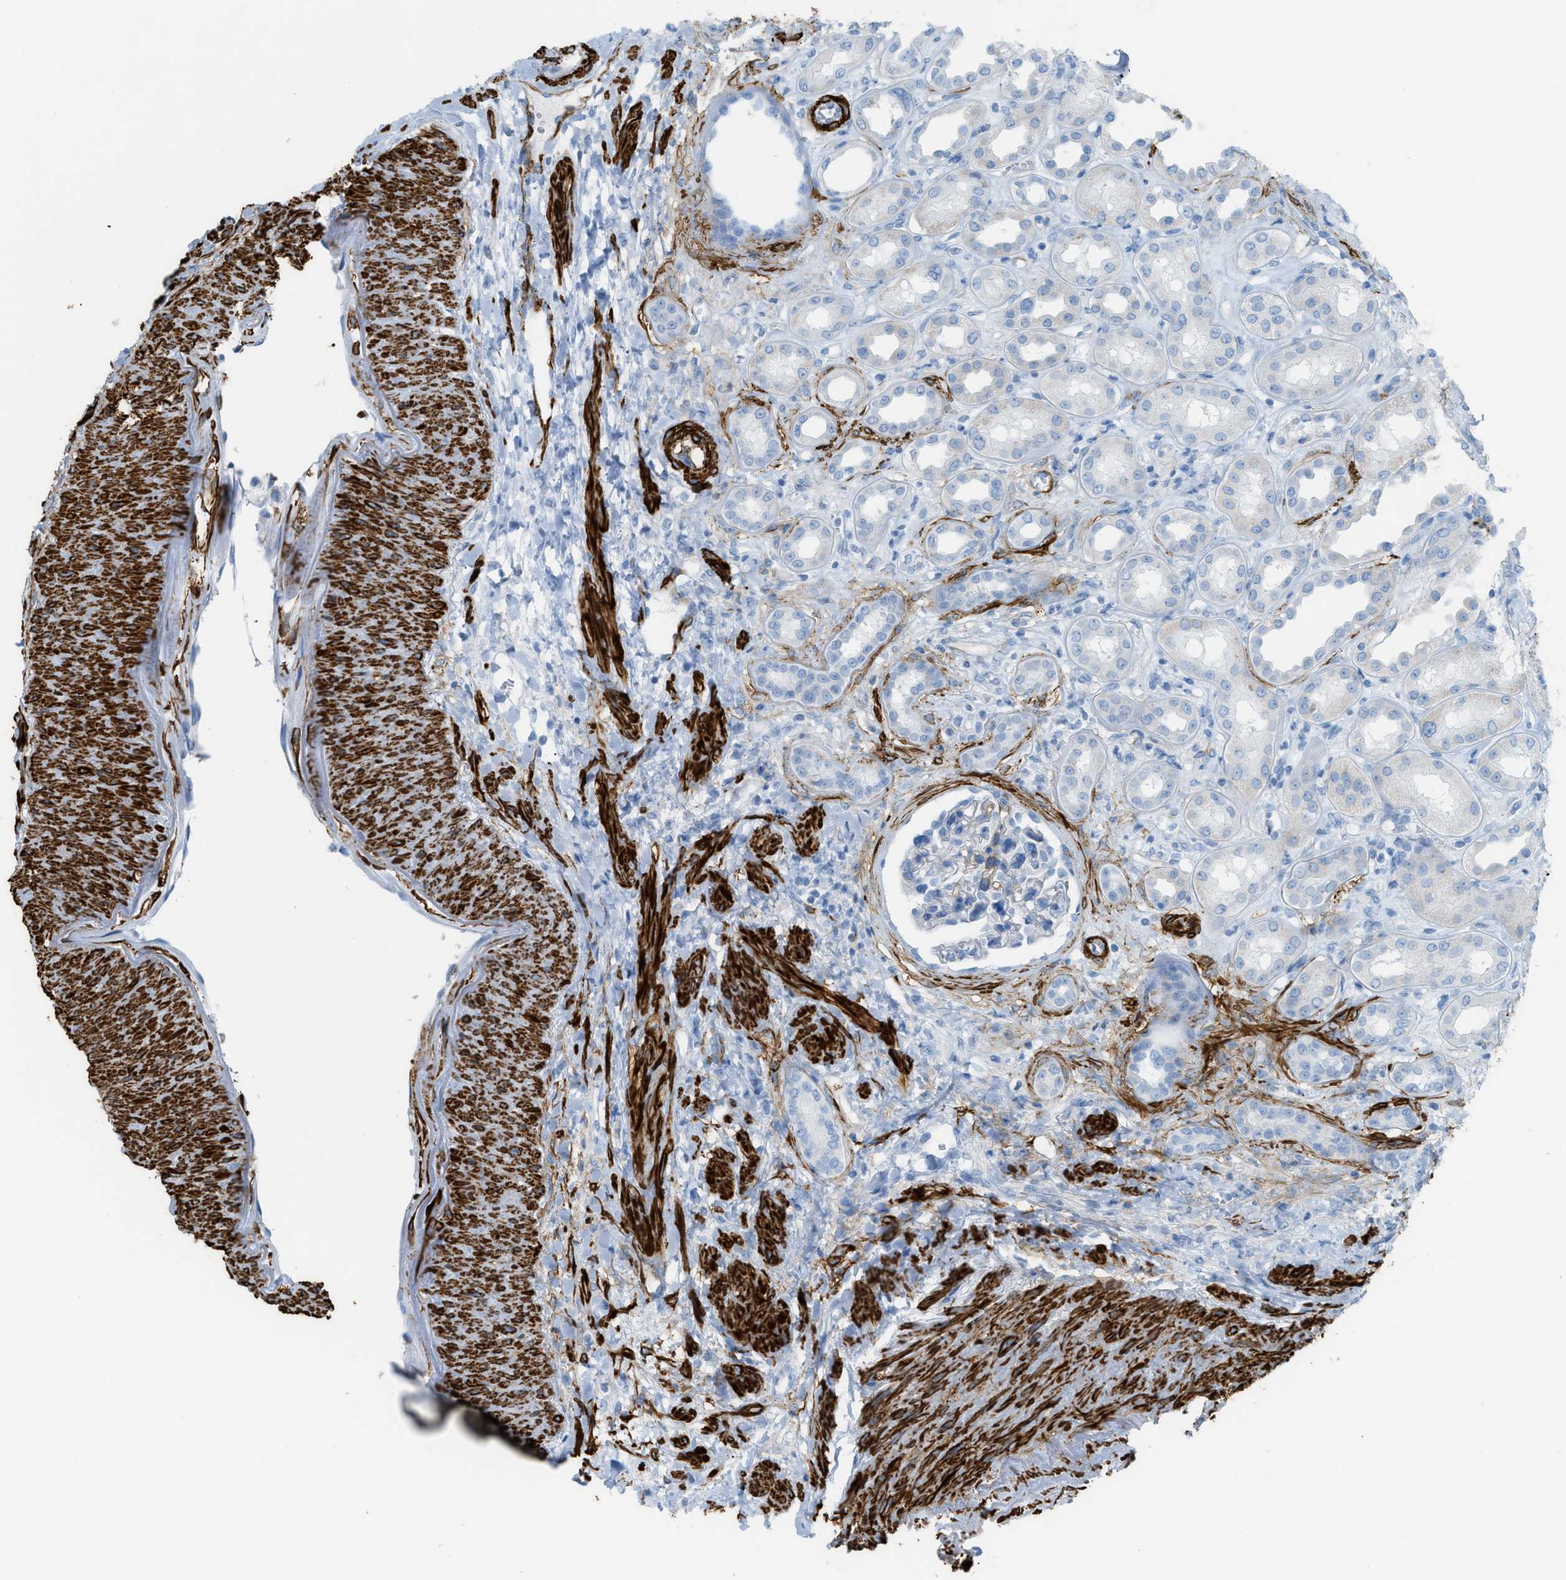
{"staining": {"intensity": "negative", "quantity": "none", "location": "none"}, "tissue": "kidney", "cell_type": "Cells in glomeruli", "image_type": "normal", "snomed": [{"axis": "morphology", "description": "Normal tissue, NOS"}, {"axis": "topography", "description": "Kidney"}], "caption": "Immunohistochemical staining of benign human kidney displays no significant positivity in cells in glomeruli.", "gene": "MYH11", "patient": {"sex": "male", "age": 59}}